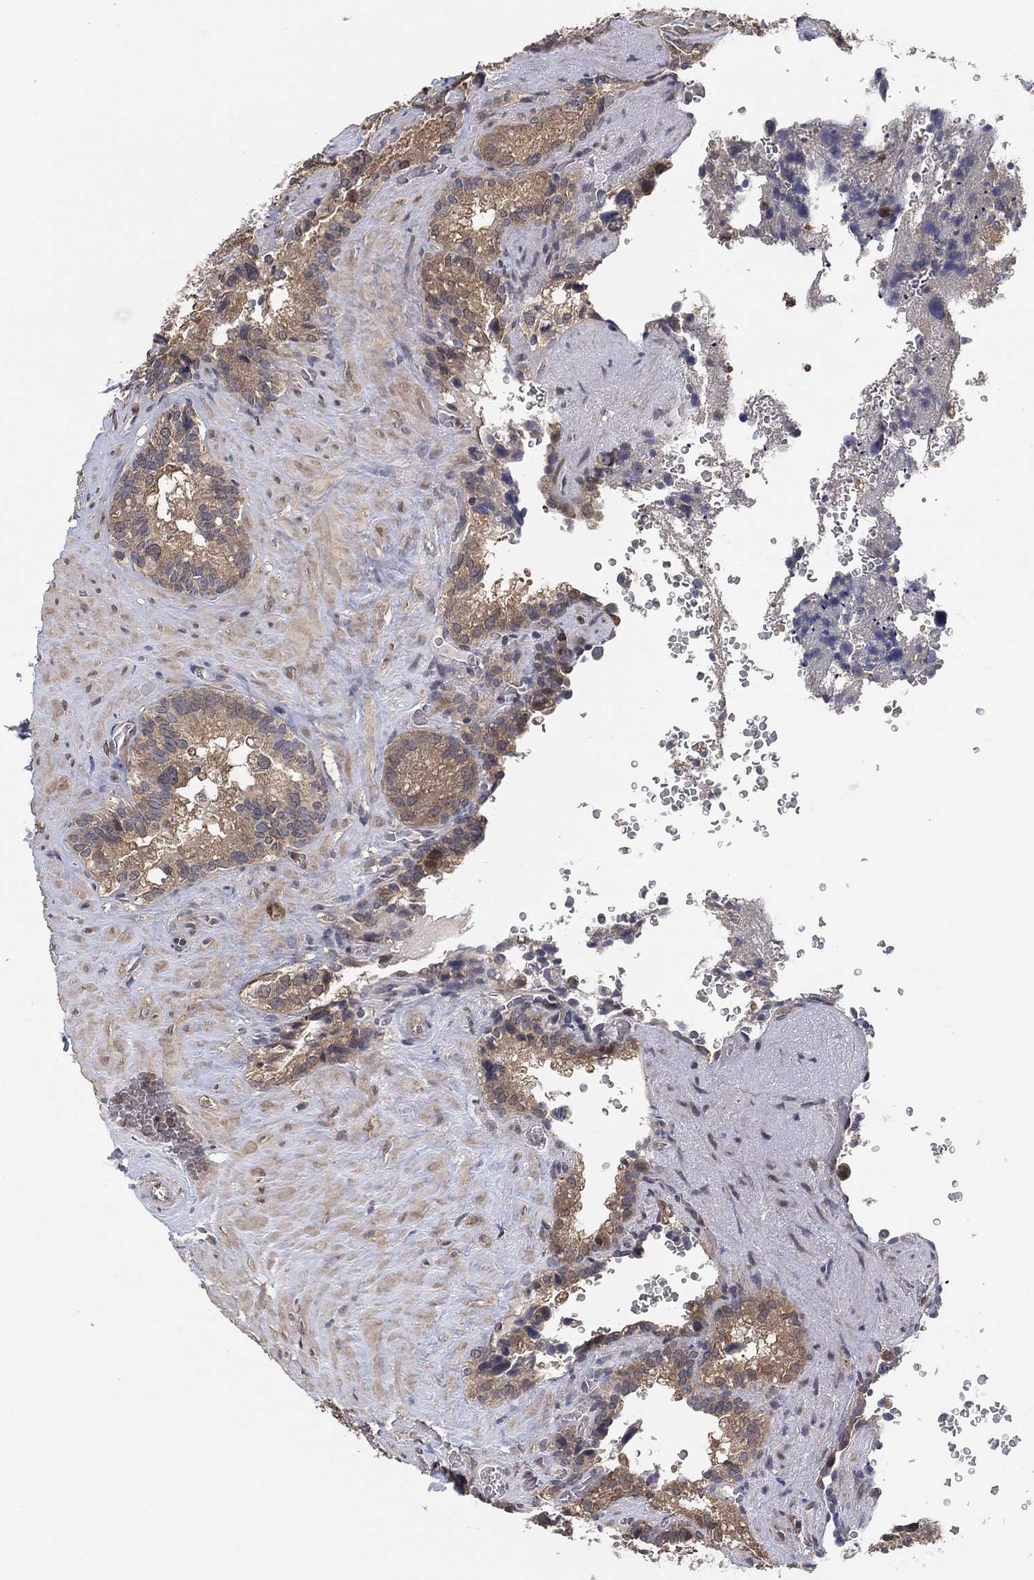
{"staining": {"intensity": "weak", "quantity": "25%-75%", "location": "cytoplasmic/membranous"}, "tissue": "seminal vesicle", "cell_type": "Glandular cells", "image_type": "normal", "snomed": [{"axis": "morphology", "description": "Normal tissue, NOS"}, {"axis": "topography", "description": "Seminal veicle"}], "caption": "Benign seminal vesicle shows weak cytoplasmic/membranous expression in approximately 25%-75% of glandular cells, visualized by immunohistochemistry. The staining was performed using DAB, with brown indicating positive protein expression. Nuclei are stained blue with hematoxylin.", "gene": "CCDC43", "patient": {"sex": "male", "age": 72}}